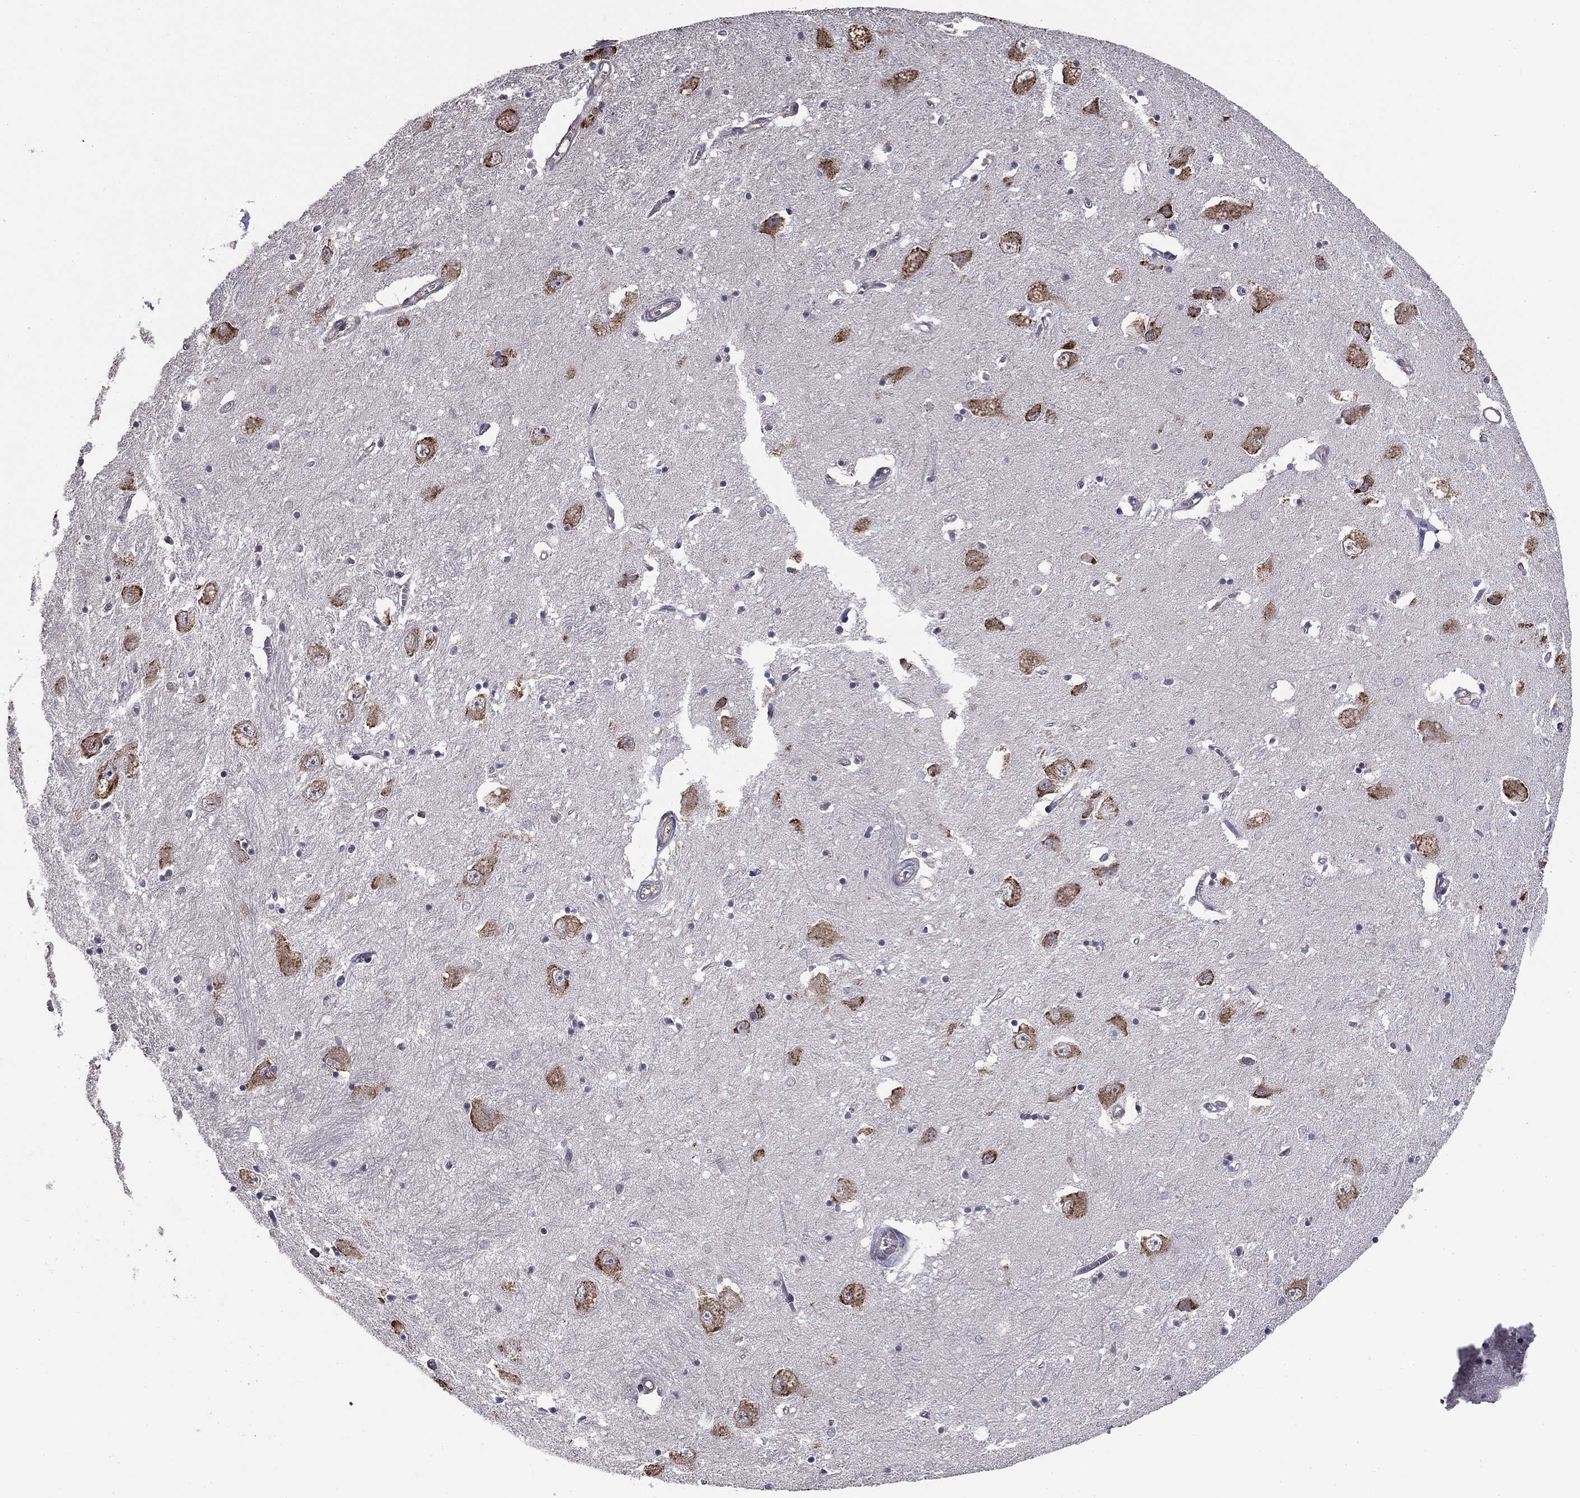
{"staining": {"intensity": "negative", "quantity": "none", "location": "none"}, "tissue": "caudate", "cell_type": "Glial cells", "image_type": "normal", "snomed": [{"axis": "morphology", "description": "Normal tissue, NOS"}, {"axis": "topography", "description": "Lateral ventricle wall"}], "caption": "Immunohistochemical staining of benign caudate exhibits no significant positivity in glial cells. Nuclei are stained in blue.", "gene": "NKIRAS1", "patient": {"sex": "male", "age": 54}}